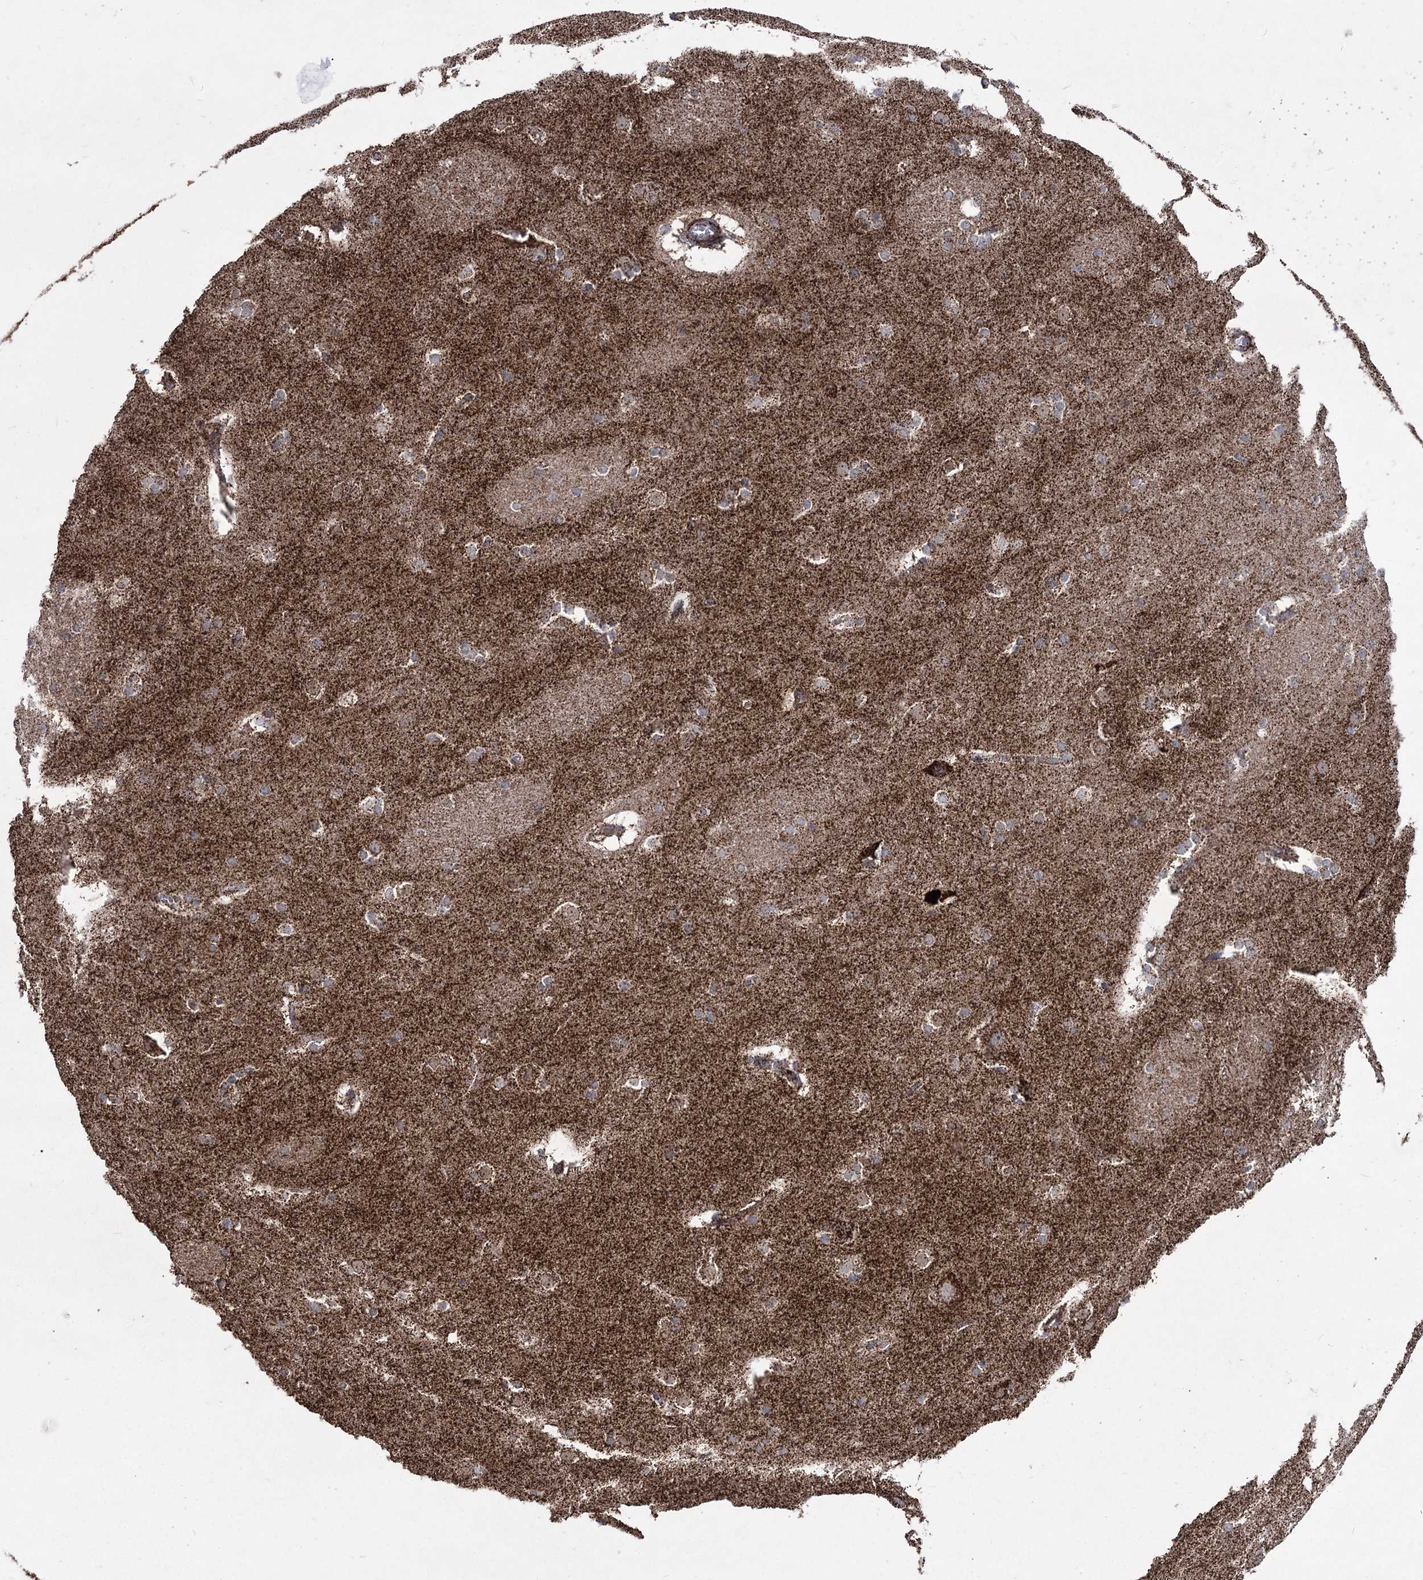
{"staining": {"intensity": "moderate", "quantity": "<25%", "location": "cytoplasmic/membranous"}, "tissue": "caudate", "cell_type": "Glial cells", "image_type": "normal", "snomed": [{"axis": "morphology", "description": "Normal tissue, NOS"}, {"axis": "topography", "description": "Lateral ventricle wall"}], "caption": "A brown stain labels moderate cytoplasmic/membranous positivity of a protein in glial cells of benign human caudate.", "gene": "PDHB", "patient": {"sex": "female", "age": 19}}